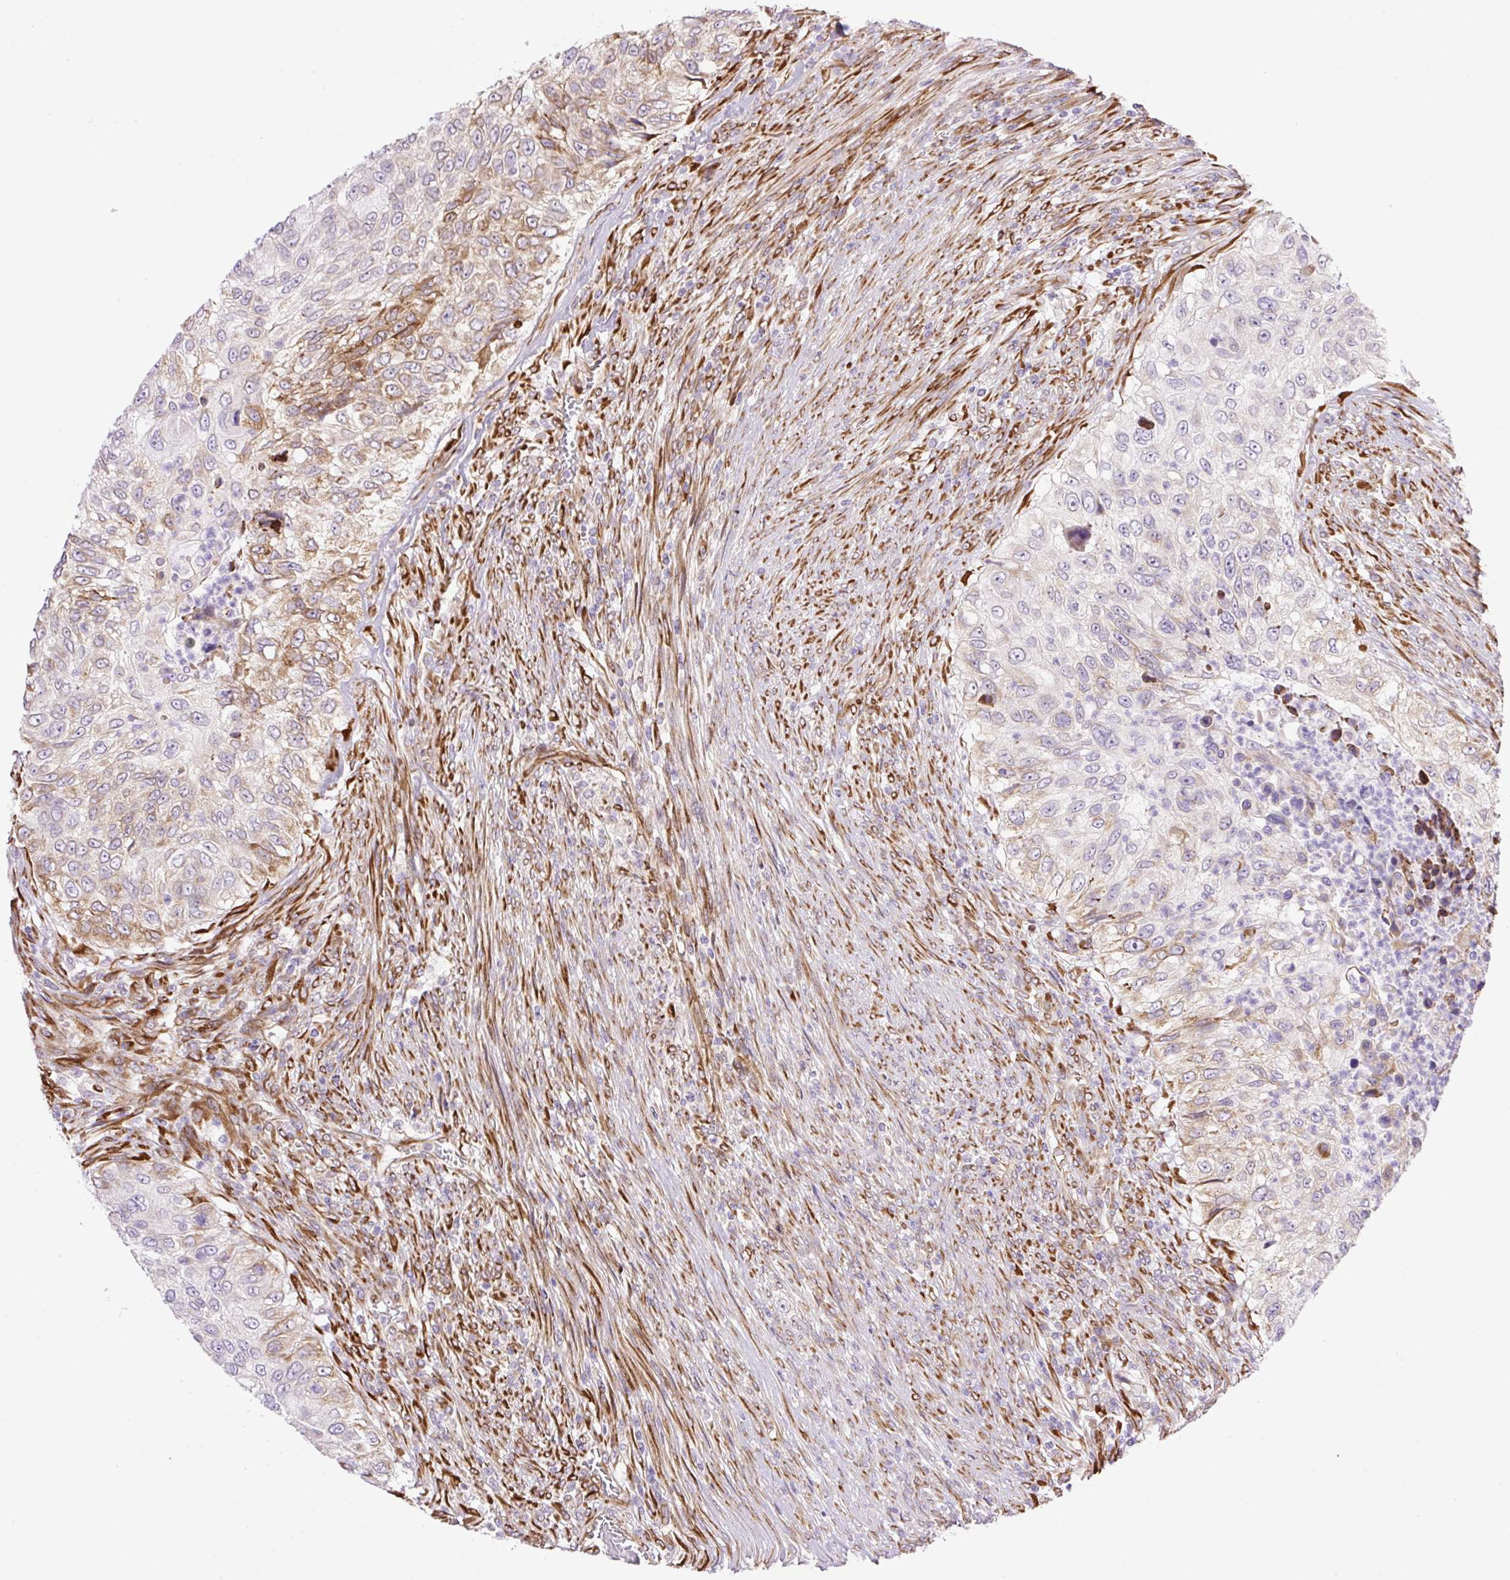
{"staining": {"intensity": "moderate", "quantity": "<25%", "location": "cytoplasmic/membranous"}, "tissue": "urothelial cancer", "cell_type": "Tumor cells", "image_type": "cancer", "snomed": [{"axis": "morphology", "description": "Urothelial carcinoma, High grade"}, {"axis": "topography", "description": "Urinary bladder"}], "caption": "Immunohistochemistry (IHC) photomicrograph of neoplastic tissue: high-grade urothelial carcinoma stained using IHC shows low levels of moderate protein expression localized specifically in the cytoplasmic/membranous of tumor cells, appearing as a cytoplasmic/membranous brown color.", "gene": "RAB30", "patient": {"sex": "female", "age": 60}}